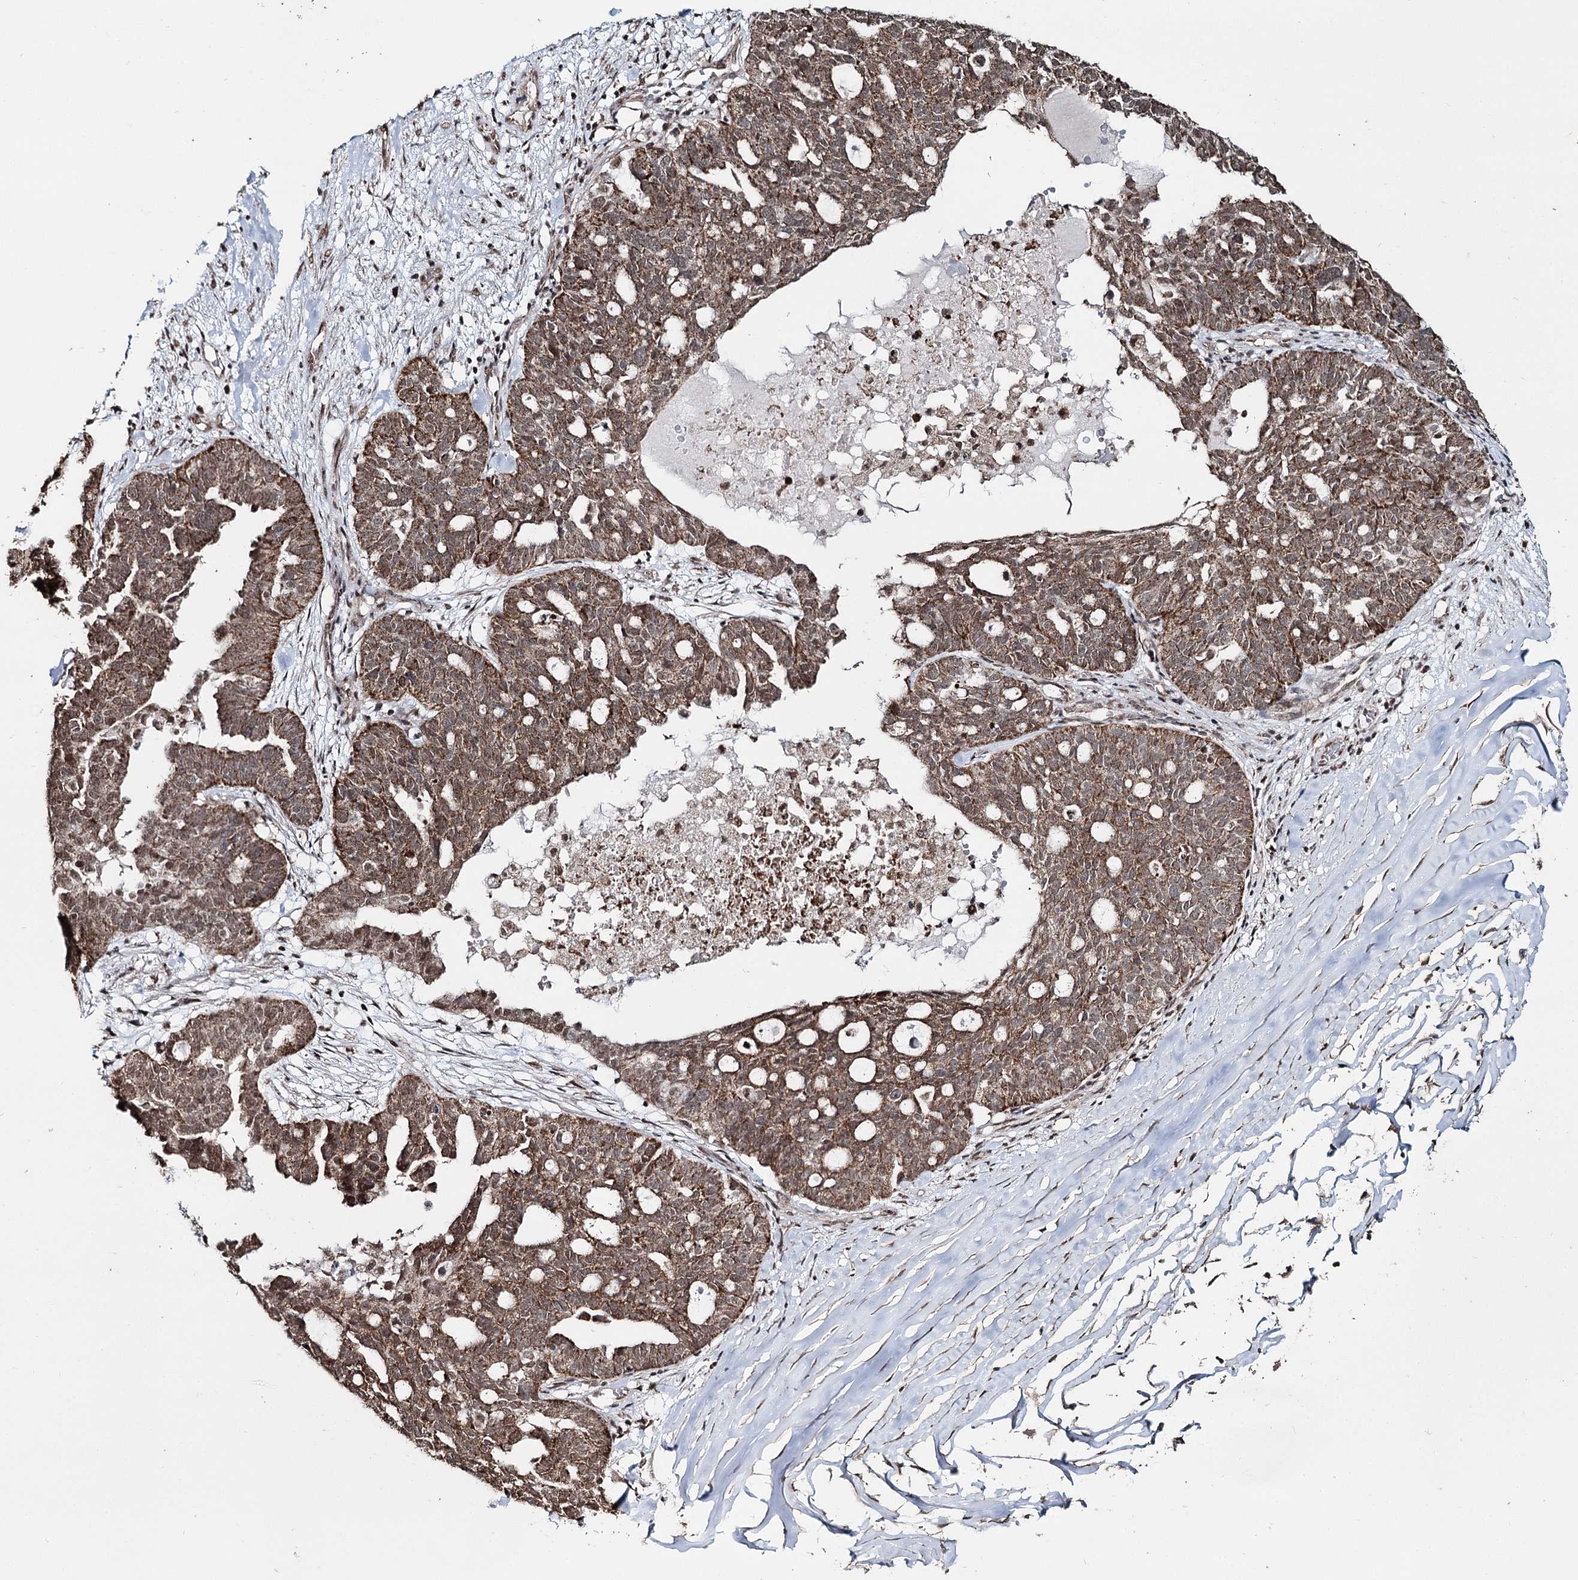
{"staining": {"intensity": "moderate", "quantity": ">75%", "location": "cytoplasmic/membranous,nuclear"}, "tissue": "ovarian cancer", "cell_type": "Tumor cells", "image_type": "cancer", "snomed": [{"axis": "morphology", "description": "Cystadenocarcinoma, serous, NOS"}, {"axis": "topography", "description": "Ovary"}], "caption": "Serous cystadenocarcinoma (ovarian) stained with a brown dye reveals moderate cytoplasmic/membranous and nuclear positive staining in about >75% of tumor cells.", "gene": "PDHX", "patient": {"sex": "female", "age": 59}}